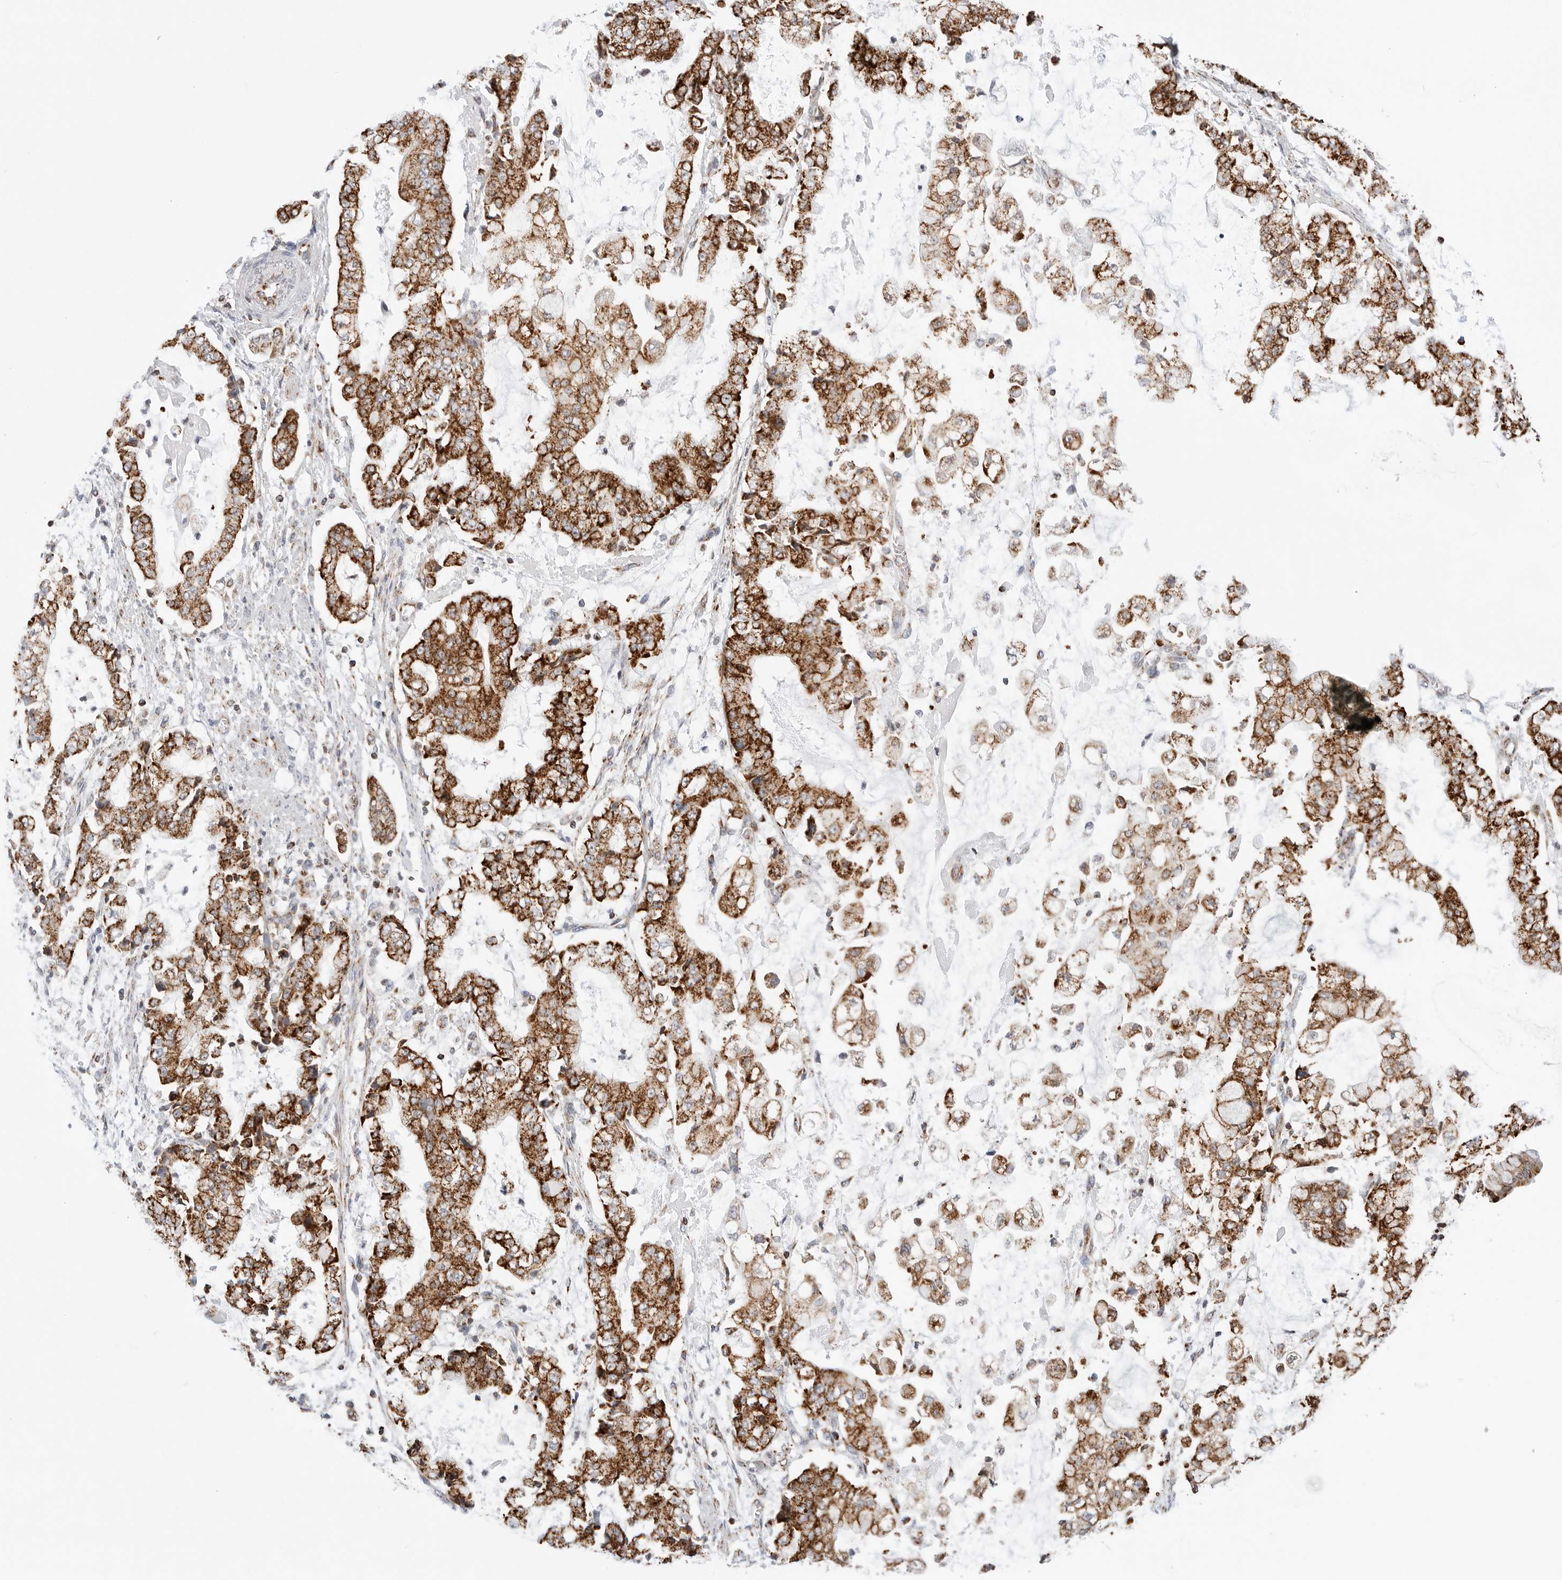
{"staining": {"intensity": "strong", "quantity": ">75%", "location": "cytoplasmic/membranous"}, "tissue": "stomach cancer", "cell_type": "Tumor cells", "image_type": "cancer", "snomed": [{"axis": "morphology", "description": "Adenocarcinoma, NOS"}, {"axis": "topography", "description": "Stomach"}], "caption": "Human stomach cancer stained with a brown dye shows strong cytoplasmic/membranous positive expression in approximately >75% of tumor cells.", "gene": "ATP5IF1", "patient": {"sex": "male", "age": 76}}